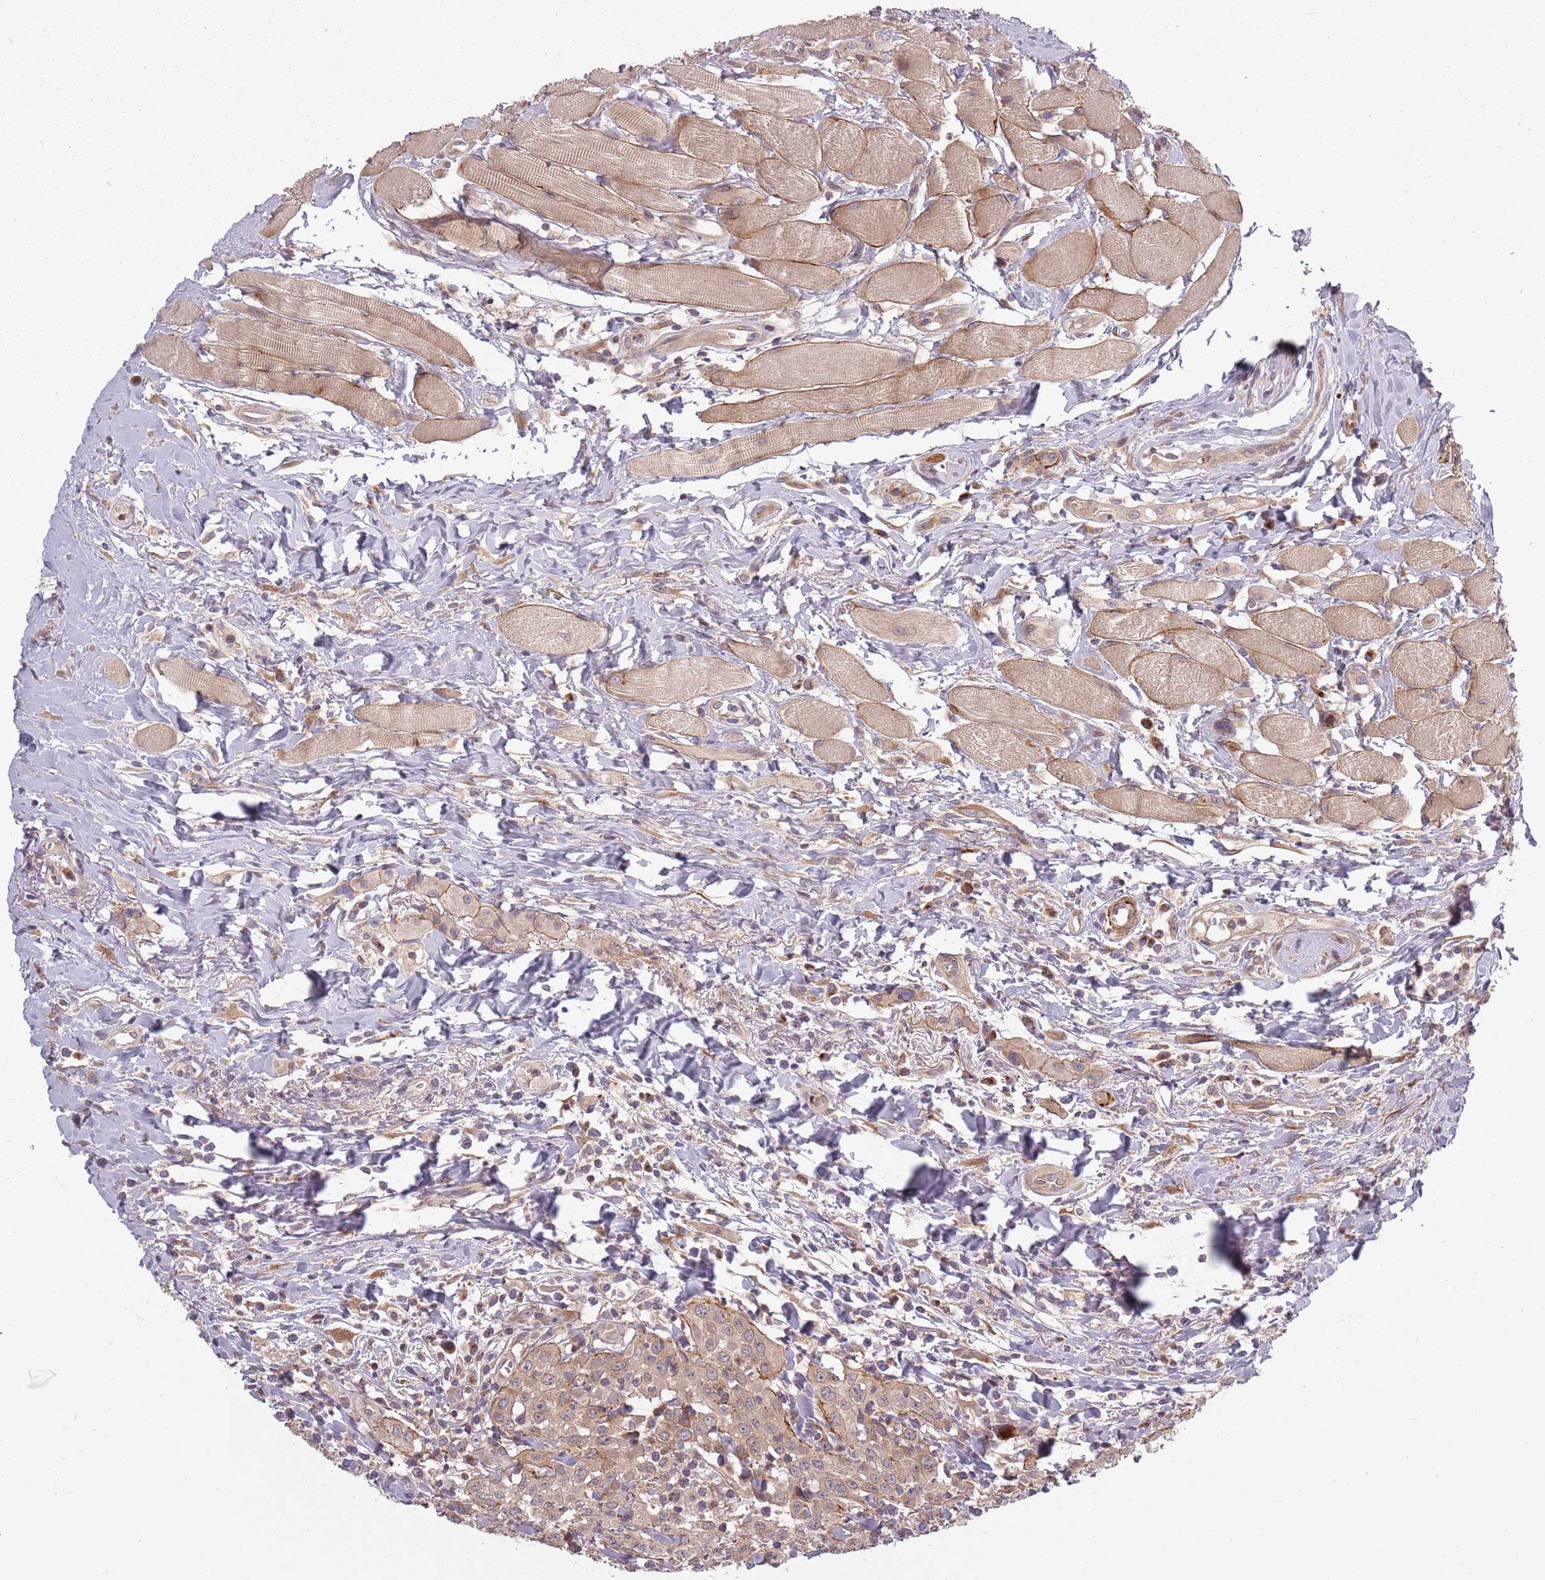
{"staining": {"intensity": "moderate", "quantity": ">75%", "location": "cytoplasmic/membranous"}, "tissue": "head and neck cancer", "cell_type": "Tumor cells", "image_type": "cancer", "snomed": [{"axis": "morphology", "description": "Normal tissue, NOS"}, {"axis": "morphology", "description": "Squamous cell carcinoma, NOS"}, {"axis": "topography", "description": "Oral tissue"}, {"axis": "topography", "description": "Head-Neck"}], "caption": "There is medium levels of moderate cytoplasmic/membranous positivity in tumor cells of squamous cell carcinoma (head and neck), as demonstrated by immunohistochemical staining (brown color).", "gene": "PLD6", "patient": {"sex": "female", "age": 70}}